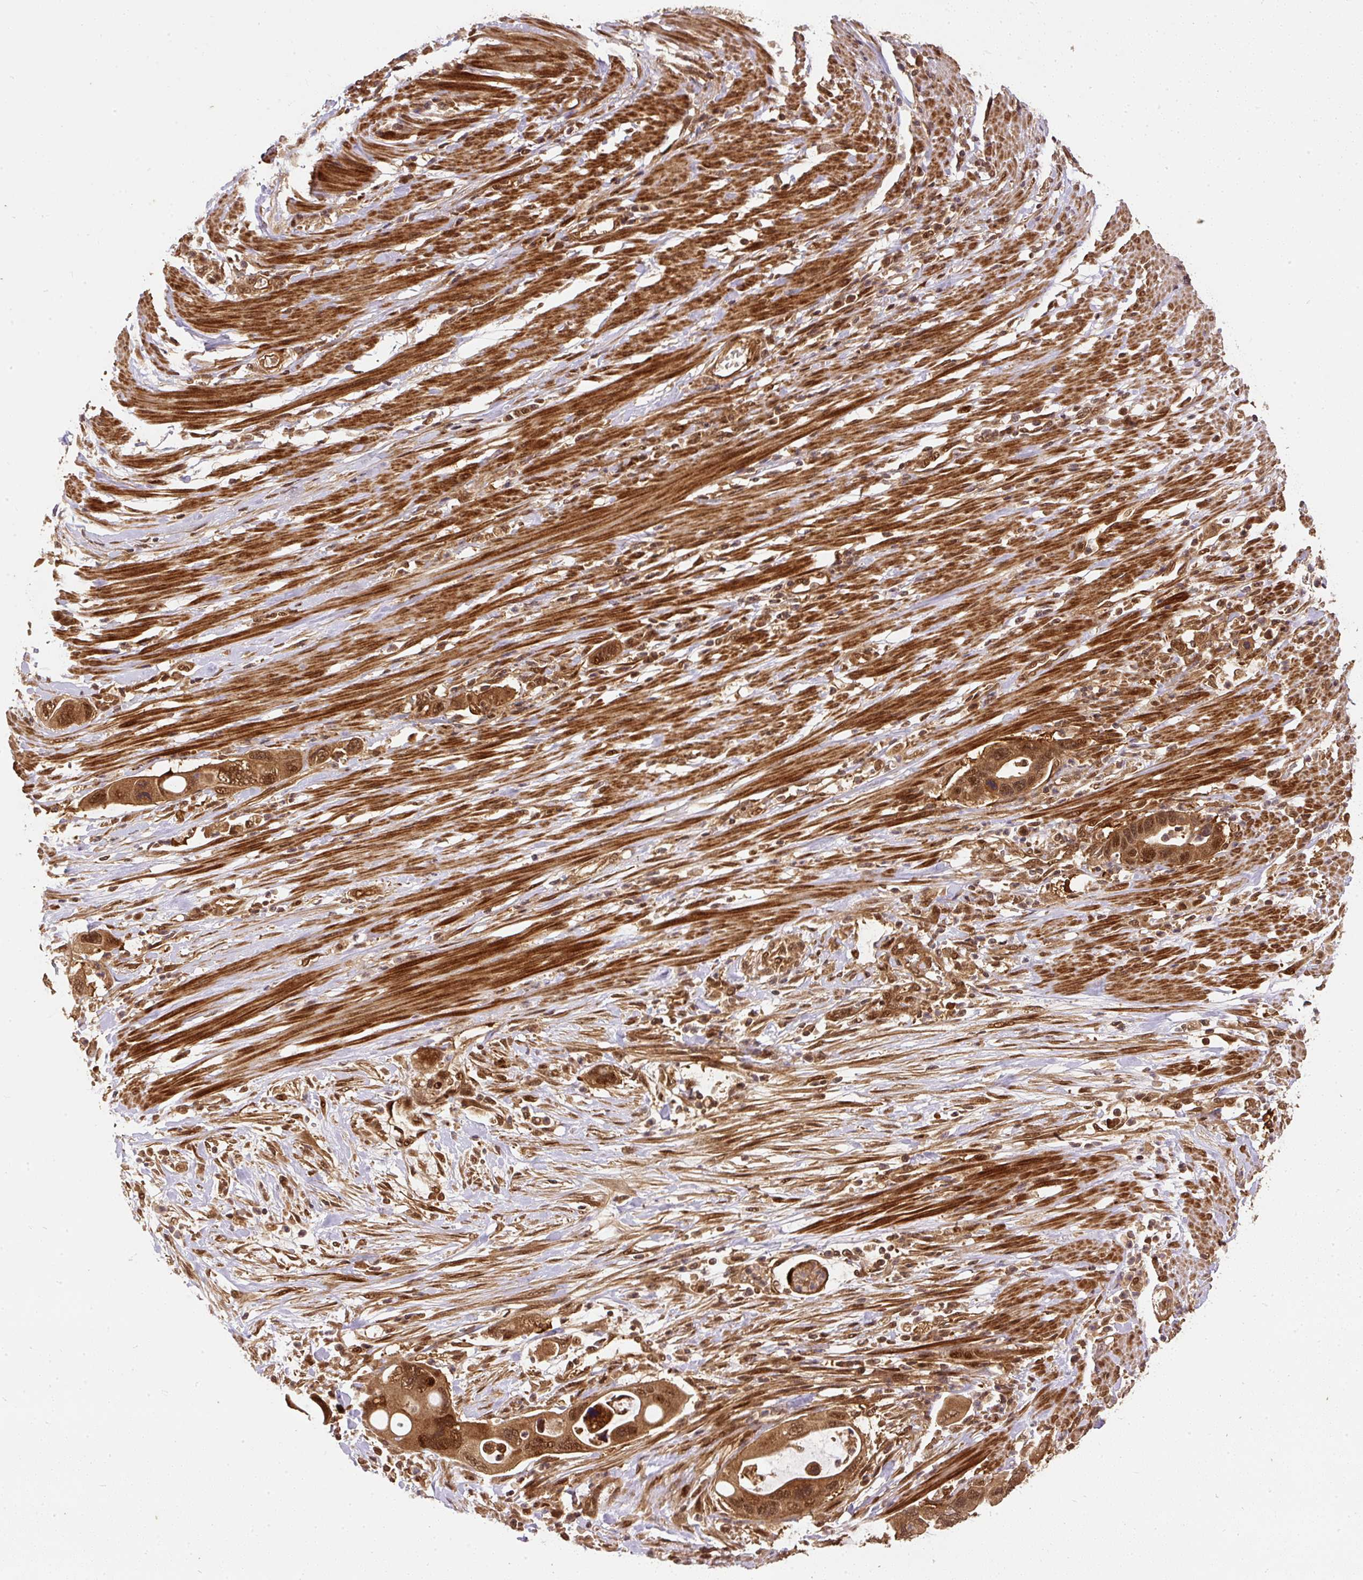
{"staining": {"intensity": "moderate", "quantity": ">75%", "location": "cytoplasmic/membranous,nuclear"}, "tissue": "pancreatic cancer", "cell_type": "Tumor cells", "image_type": "cancer", "snomed": [{"axis": "morphology", "description": "Adenocarcinoma, NOS"}, {"axis": "topography", "description": "Pancreas"}], "caption": "Approximately >75% of tumor cells in human pancreatic cancer demonstrate moderate cytoplasmic/membranous and nuclear protein staining as visualized by brown immunohistochemical staining.", "gene": "PSMD1", "patient": {"sex": "female", "age": 71}}